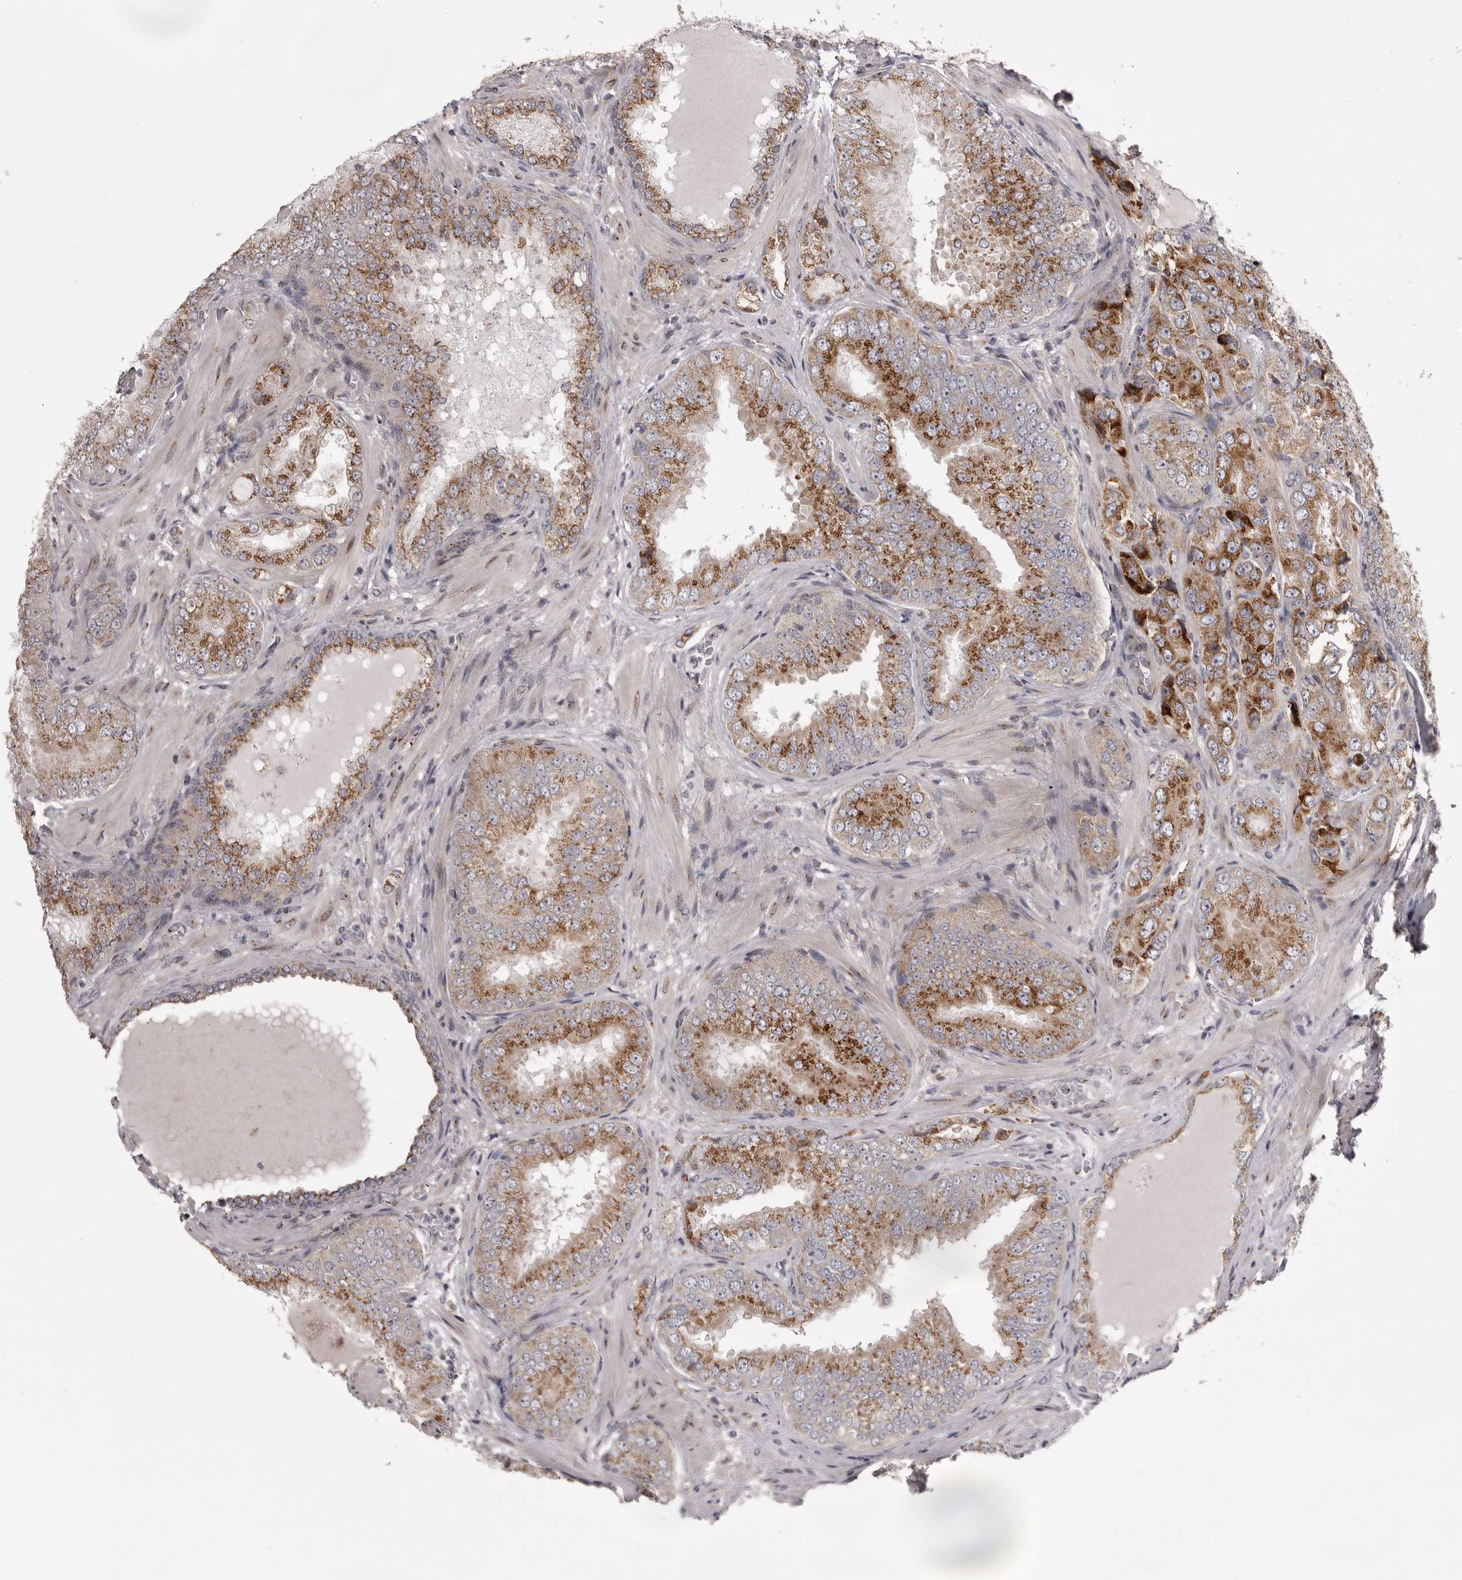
{"staining": {"intensity": "moderate", "quantity": ">75%", "location": "cytoplasmic/membranous"}, "tissue": "prostate cancer", "cell_type": "Tumor cells", "image_type": "cancer", "snomed": [{"axis": "morphology", "description": "Adenocarcinoma, High grade"}, {"axis": "topography", "description": "Prostate"}], "caption": "Human adenocarcinoma (high-grade) (prostate) stained for a protein (brown) displays moderate cytoplasmic/membranous positive staining in about >75% of tumor cells.", "gene": "WDR47", "patient": {"sex": "male", "age": 58}}